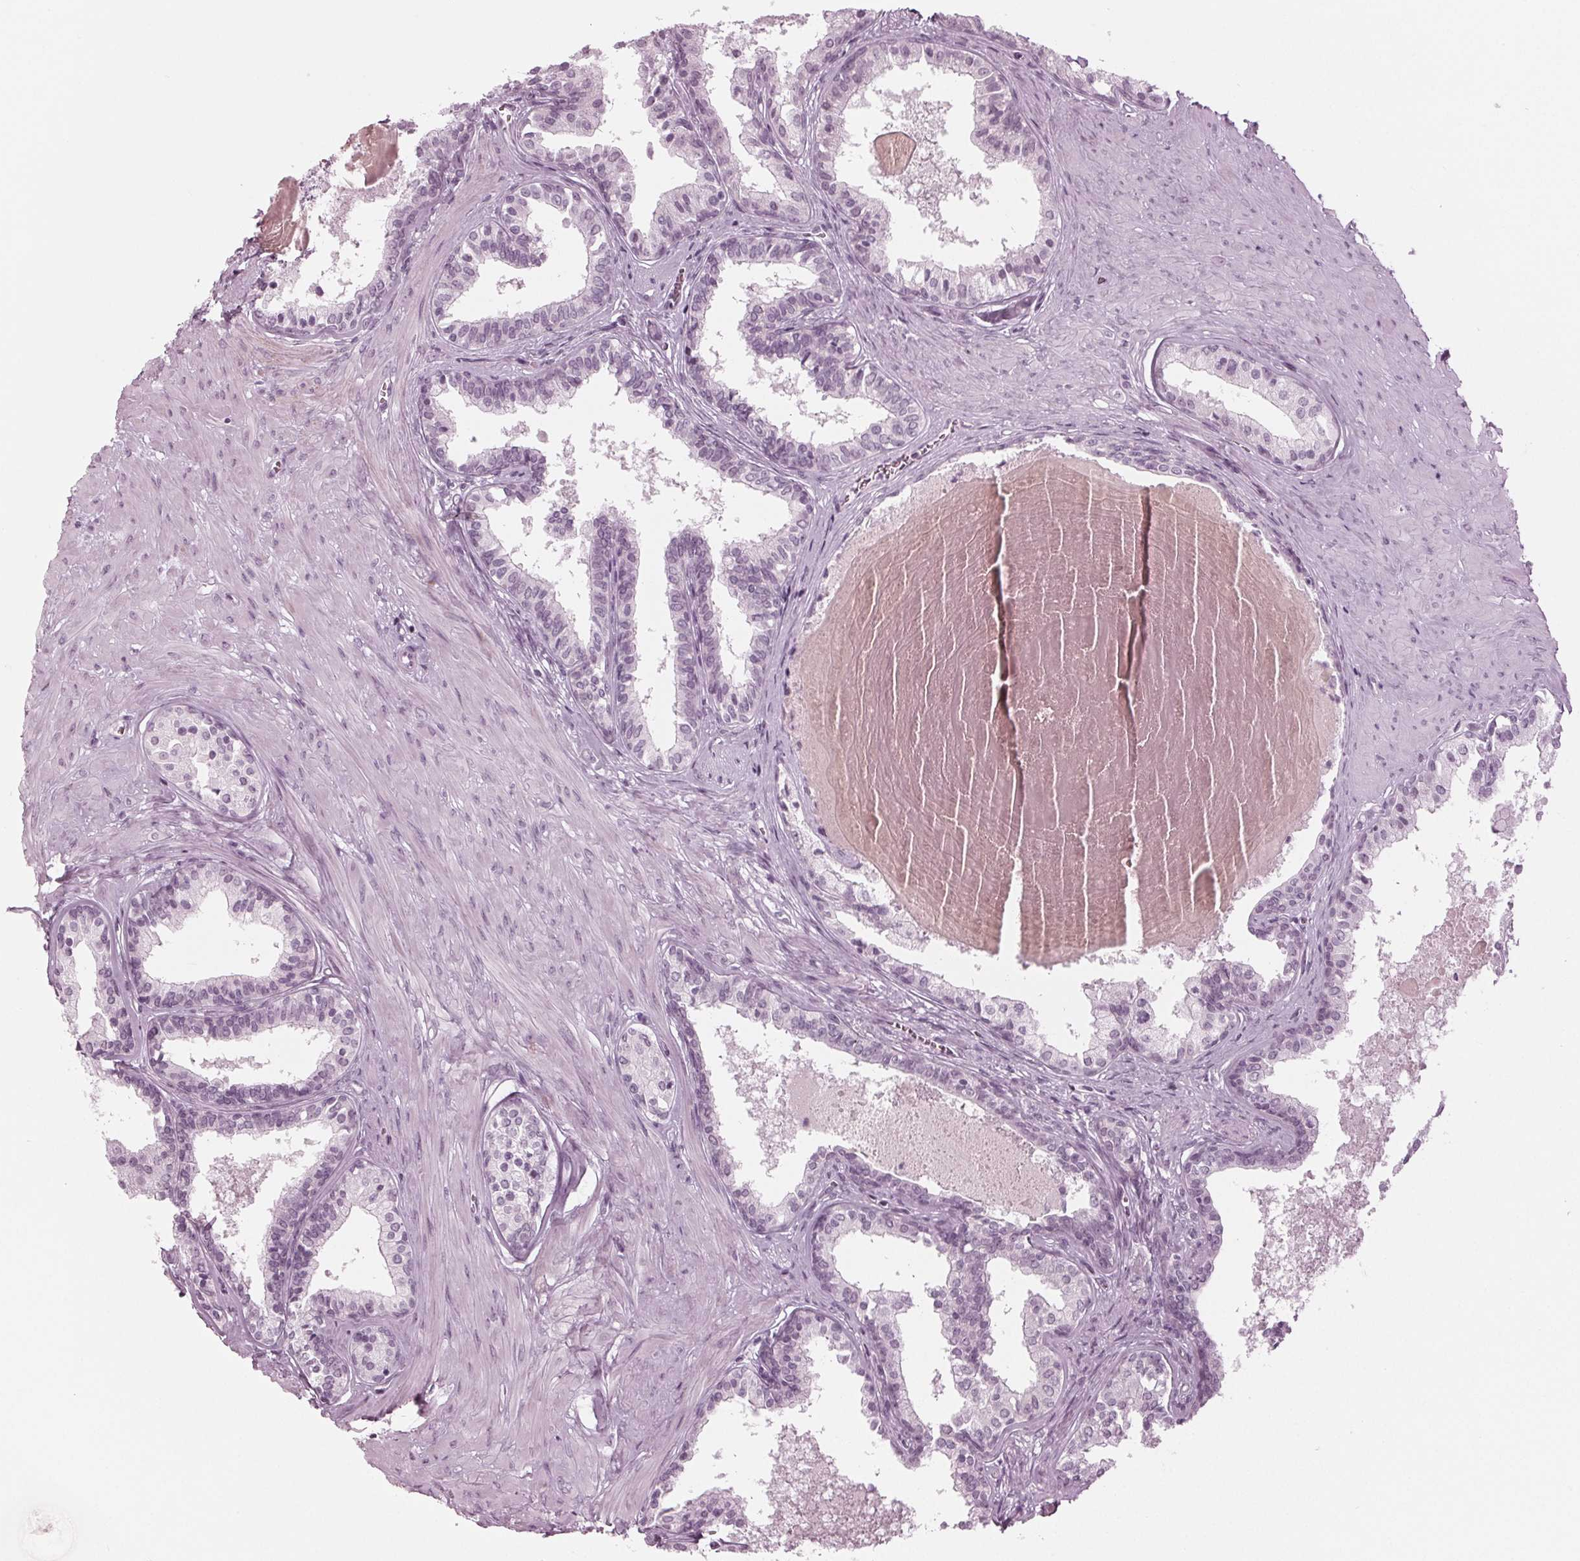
{"staining": {"intensity": "negative", "quantity": "none", "location": "none"}, "tissue": "prostate", "cell_type": "Glandular cells", "image_type": "normal", "snomed": [{"axis": "morphology", "description": "Normal tissue, NOS"}, {"axis": "topography", "description": "Prostate"}], "caption": "An immunohistochemistry (IHC) micrograph of normal prostate is shown. There is no staining in glandular cells of prostate. (IHC, brightfield microscopy, high magnification).", "gene": "KRT28", "patient": {"sex": "male", "age": 61}}